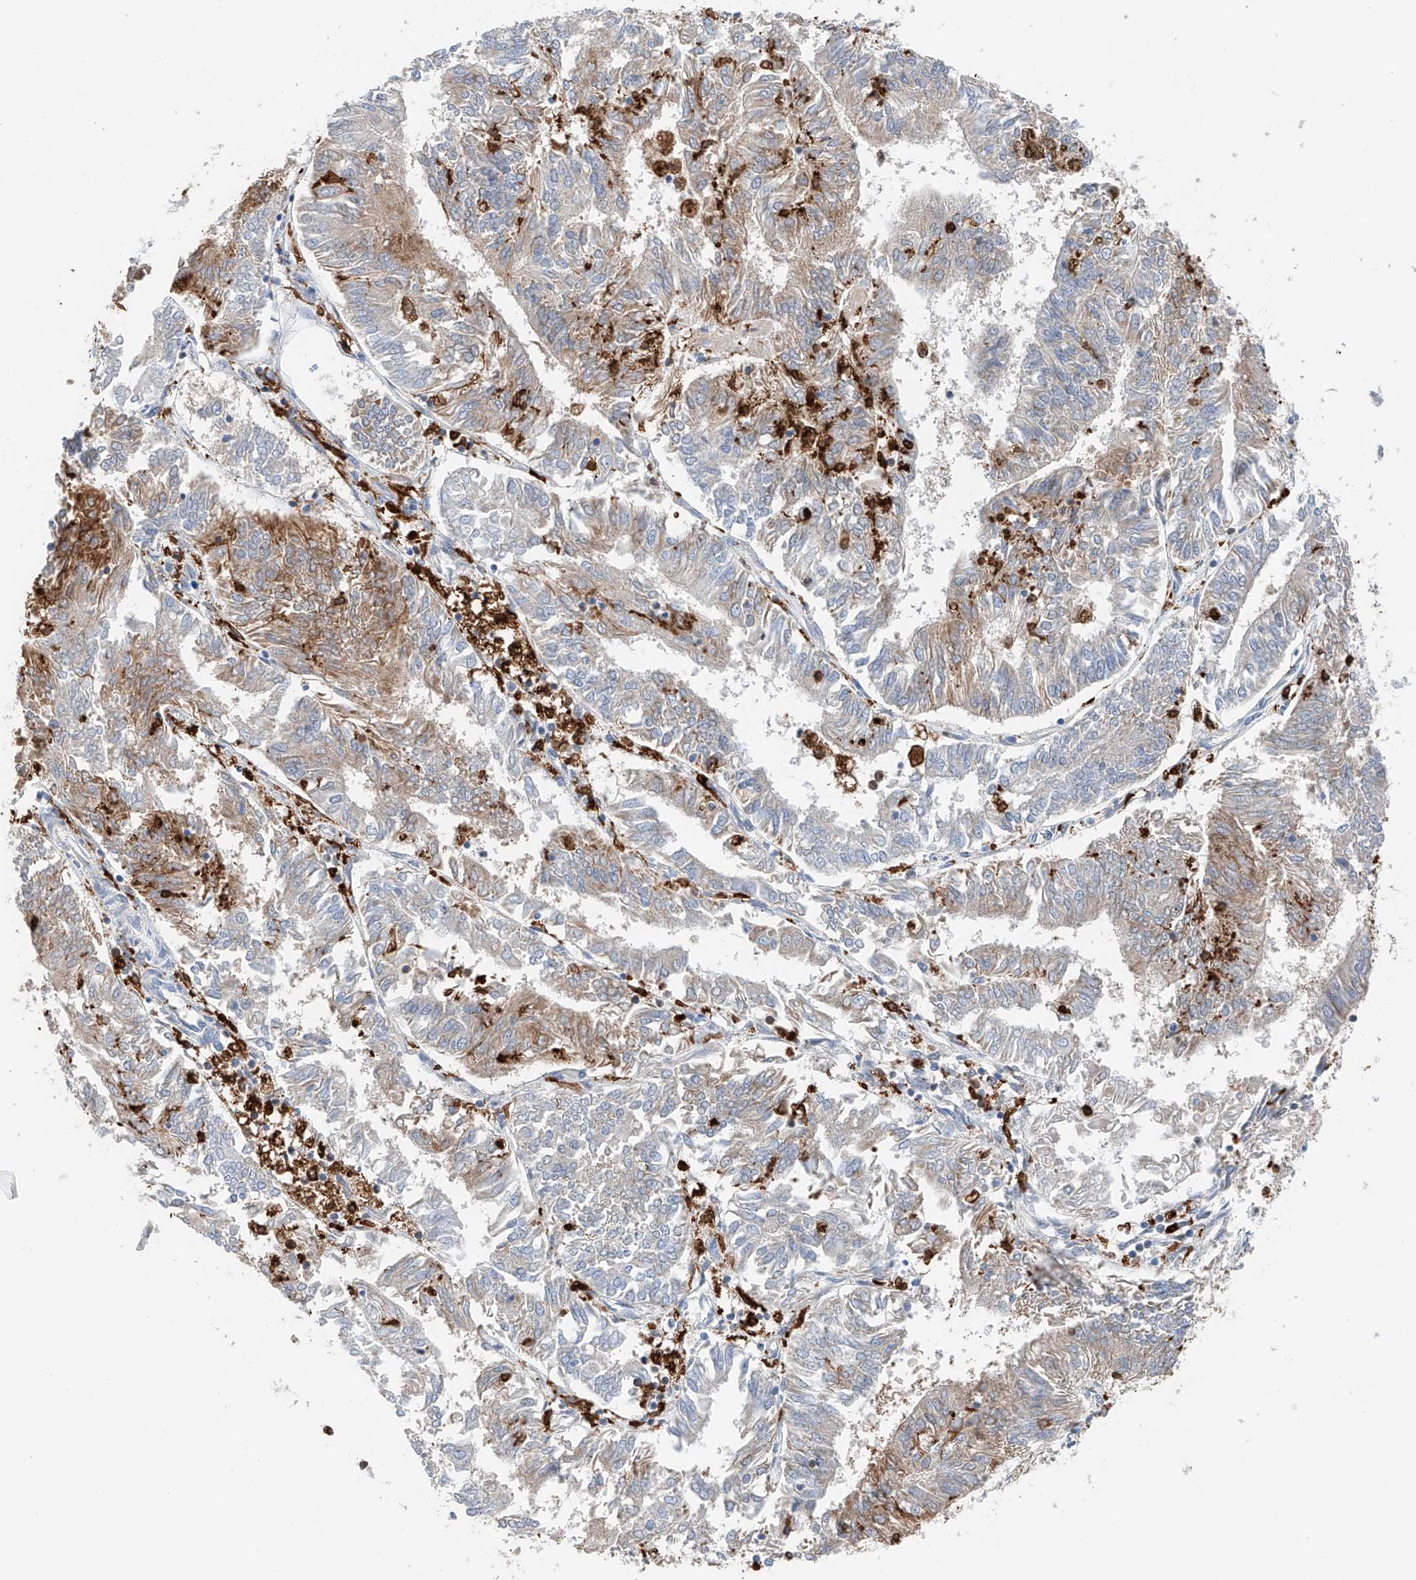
{"staining": {"intensity": "moderate", "quantity": "25%-75%", "location": "cytoplasmic/membranous"}, "tissue": "endometrial cancer", "cell_type": "Tumor cells", "image_type": "cancer", "snomed": [{"axis": "morphology", "description": "Adenocarcinoma, NOS"}, {"axis": "topography", "description": "Endometrium"}], "caption": "This image displays IHC staining of human endometrial cancer, with medium moderate cytoplasmic/membranous expression in about 25%-75% of tumor cells.", "gene": "TBXAS1", "patient": {"sex": "female", "age": 58}}